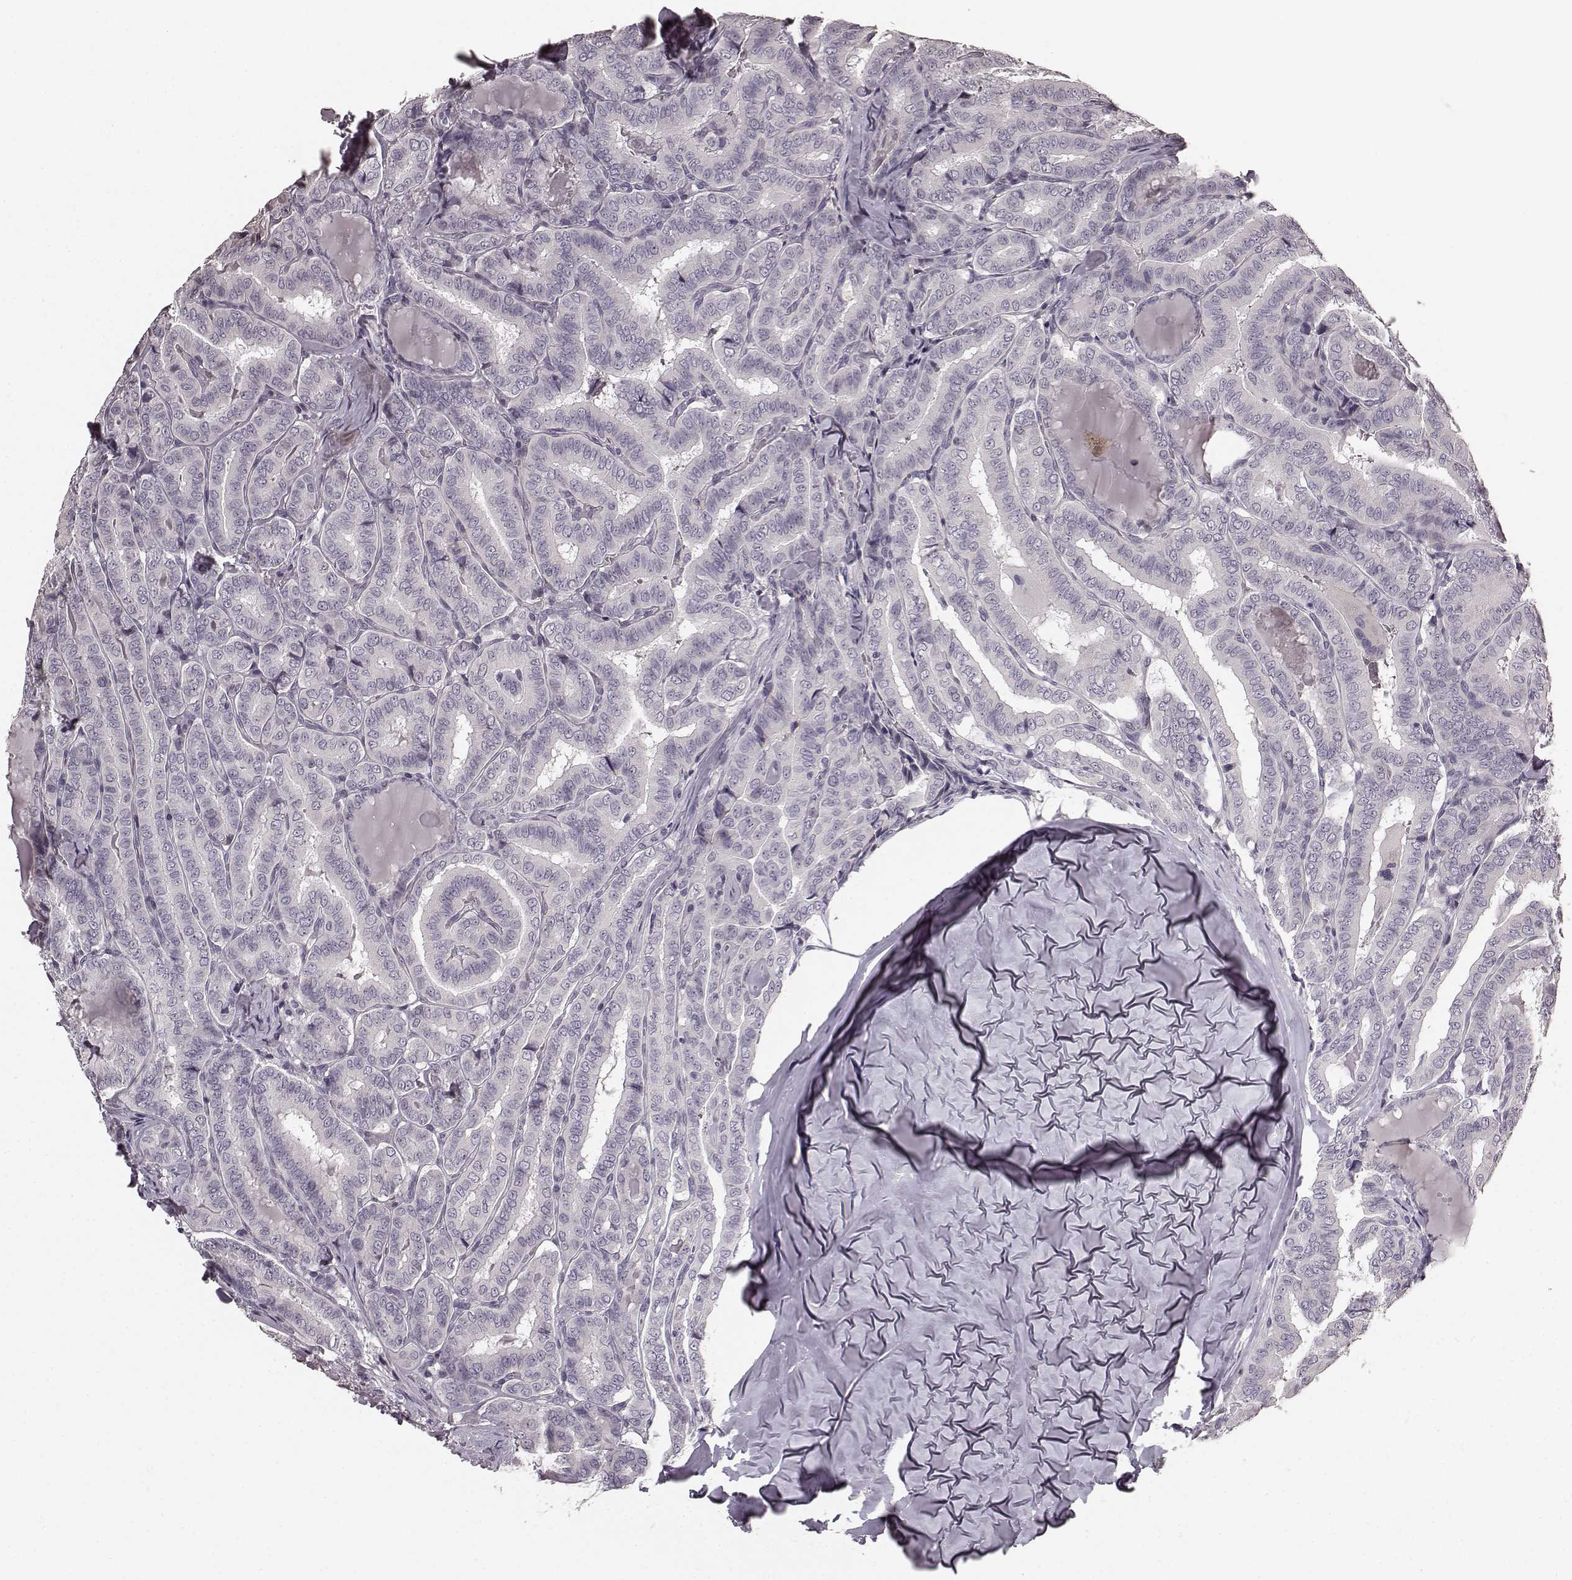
{"staining": {"intensity": "negative", "quantity": "none", "location": "none"}, "tissue": "thyroid cancer", "cell_type": "Tumor cells", "image_type": "cancer", "snomed": [{"axis": "morphology", "description": "Papillary adenocarcinoma, NOS"}, {"axis": "morphology", "description": "Papillary adenoma metastatic"}, {"axis": "topography", "description": "Thyroid gland"}], "caption": "A photomicrograph of human thyroid cancer (papillary adenocarcinoma) is negative for staining in tumor cells.", "gene": "RIT2", "patient": {"sex": "female", "age": 50}}